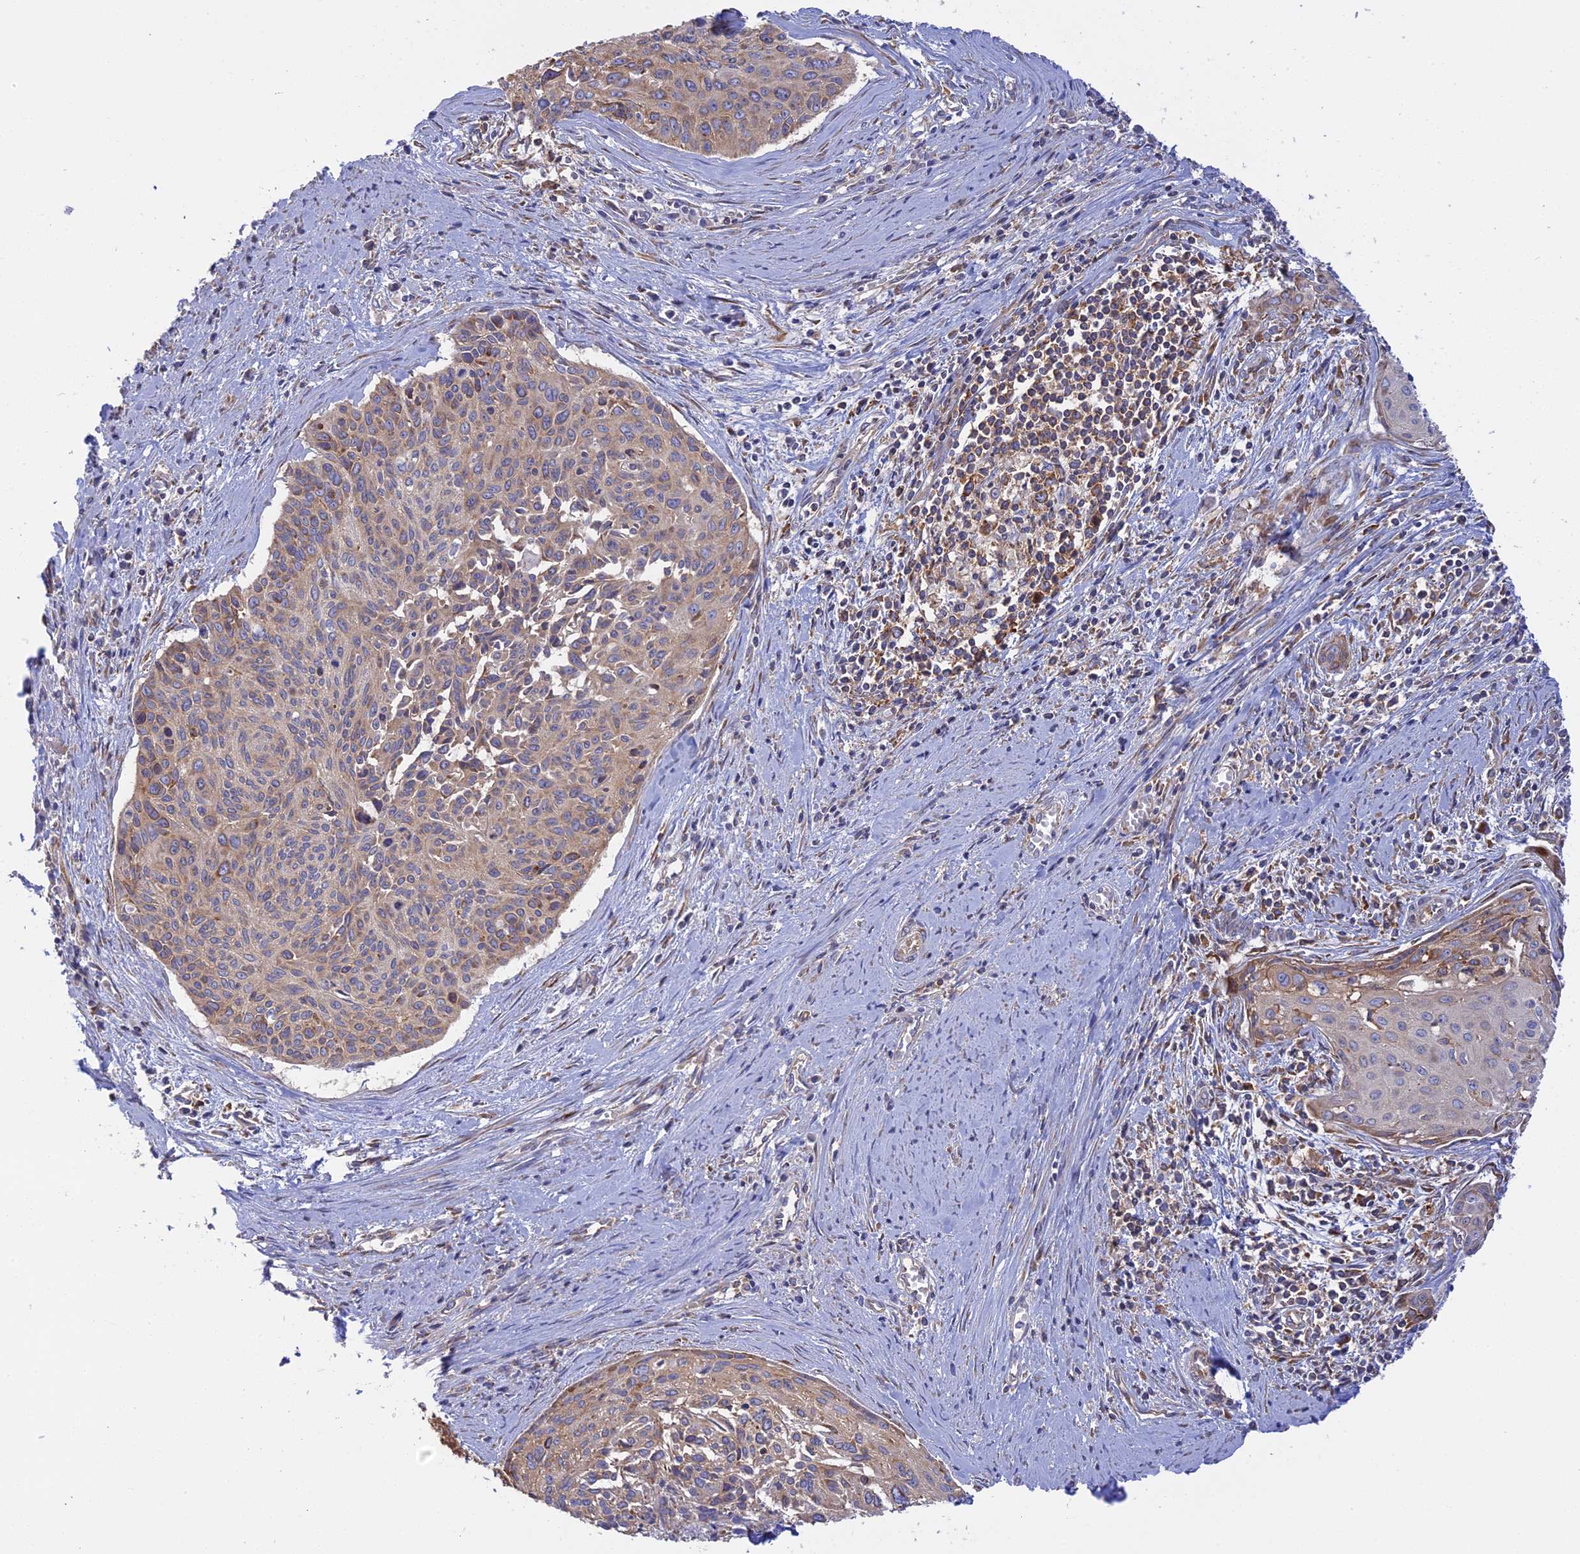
{"staining": {"intensity": "moderate", "quantity": "25%-75%", "location": "cytoplasmic/membranous"}, "tissue": "cervical cancer", "cell_type": "Tumor cells", "image_type": "cancer", "snomed": [{"axis": "morphology", "description": "Squamous cell carcinoma, NOS"}, {"axis": "topography", "description": "Cervix"}], "caption": "Cervical cancer (squamous cell carcinoma) stained with immunohistochemistry (IHC) displays moderate cytoplasmic/membranous positivity in about 25%-75% of tumor cells.", "gene": "GMIP", "patient": {"sex": "female", "age": 55}}